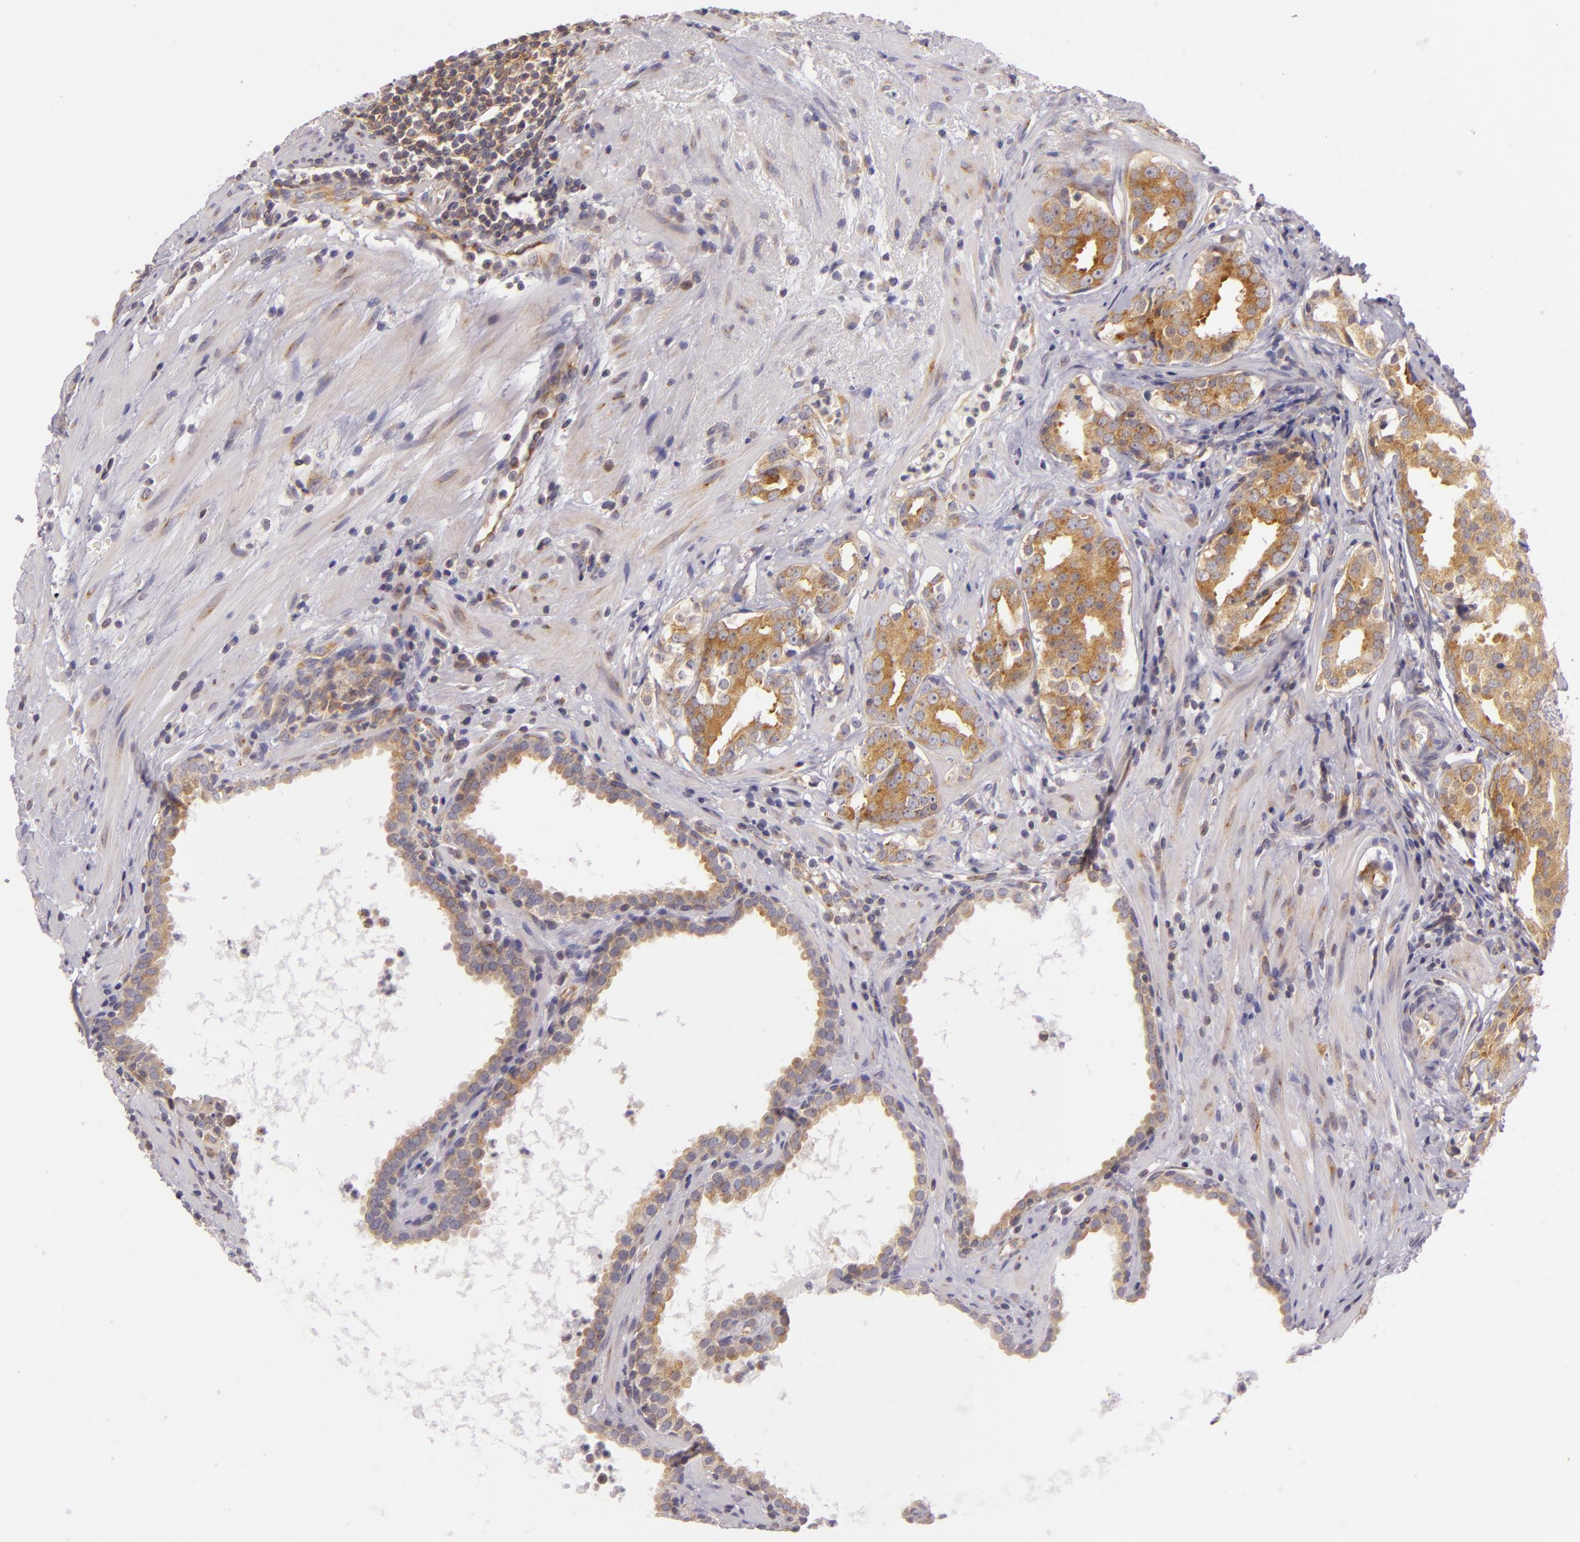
{"staining": {"intensity": "moderate", "quantity": "25%-75%", "location": "cytoplasmic/membranous"}, "tissue": "prostate cancer", "cell_type": "Tumor cells", "image_type": "cancer", "snomed": [{"axis": "morphology", "description": "Adenocarcinoma, Low grade"}, {"axis": "topography", "description": "Prostate"}], "caption": "About 25%-75% of tumor cells in prostate cancer (low-grade adenocarcinoma) show moderate cytoplasmic/membranous protein expression as visualized by brown immunohistochemical staining.", "gene": "UPF3B", "patient": {"sex": "male", "age": 59}}